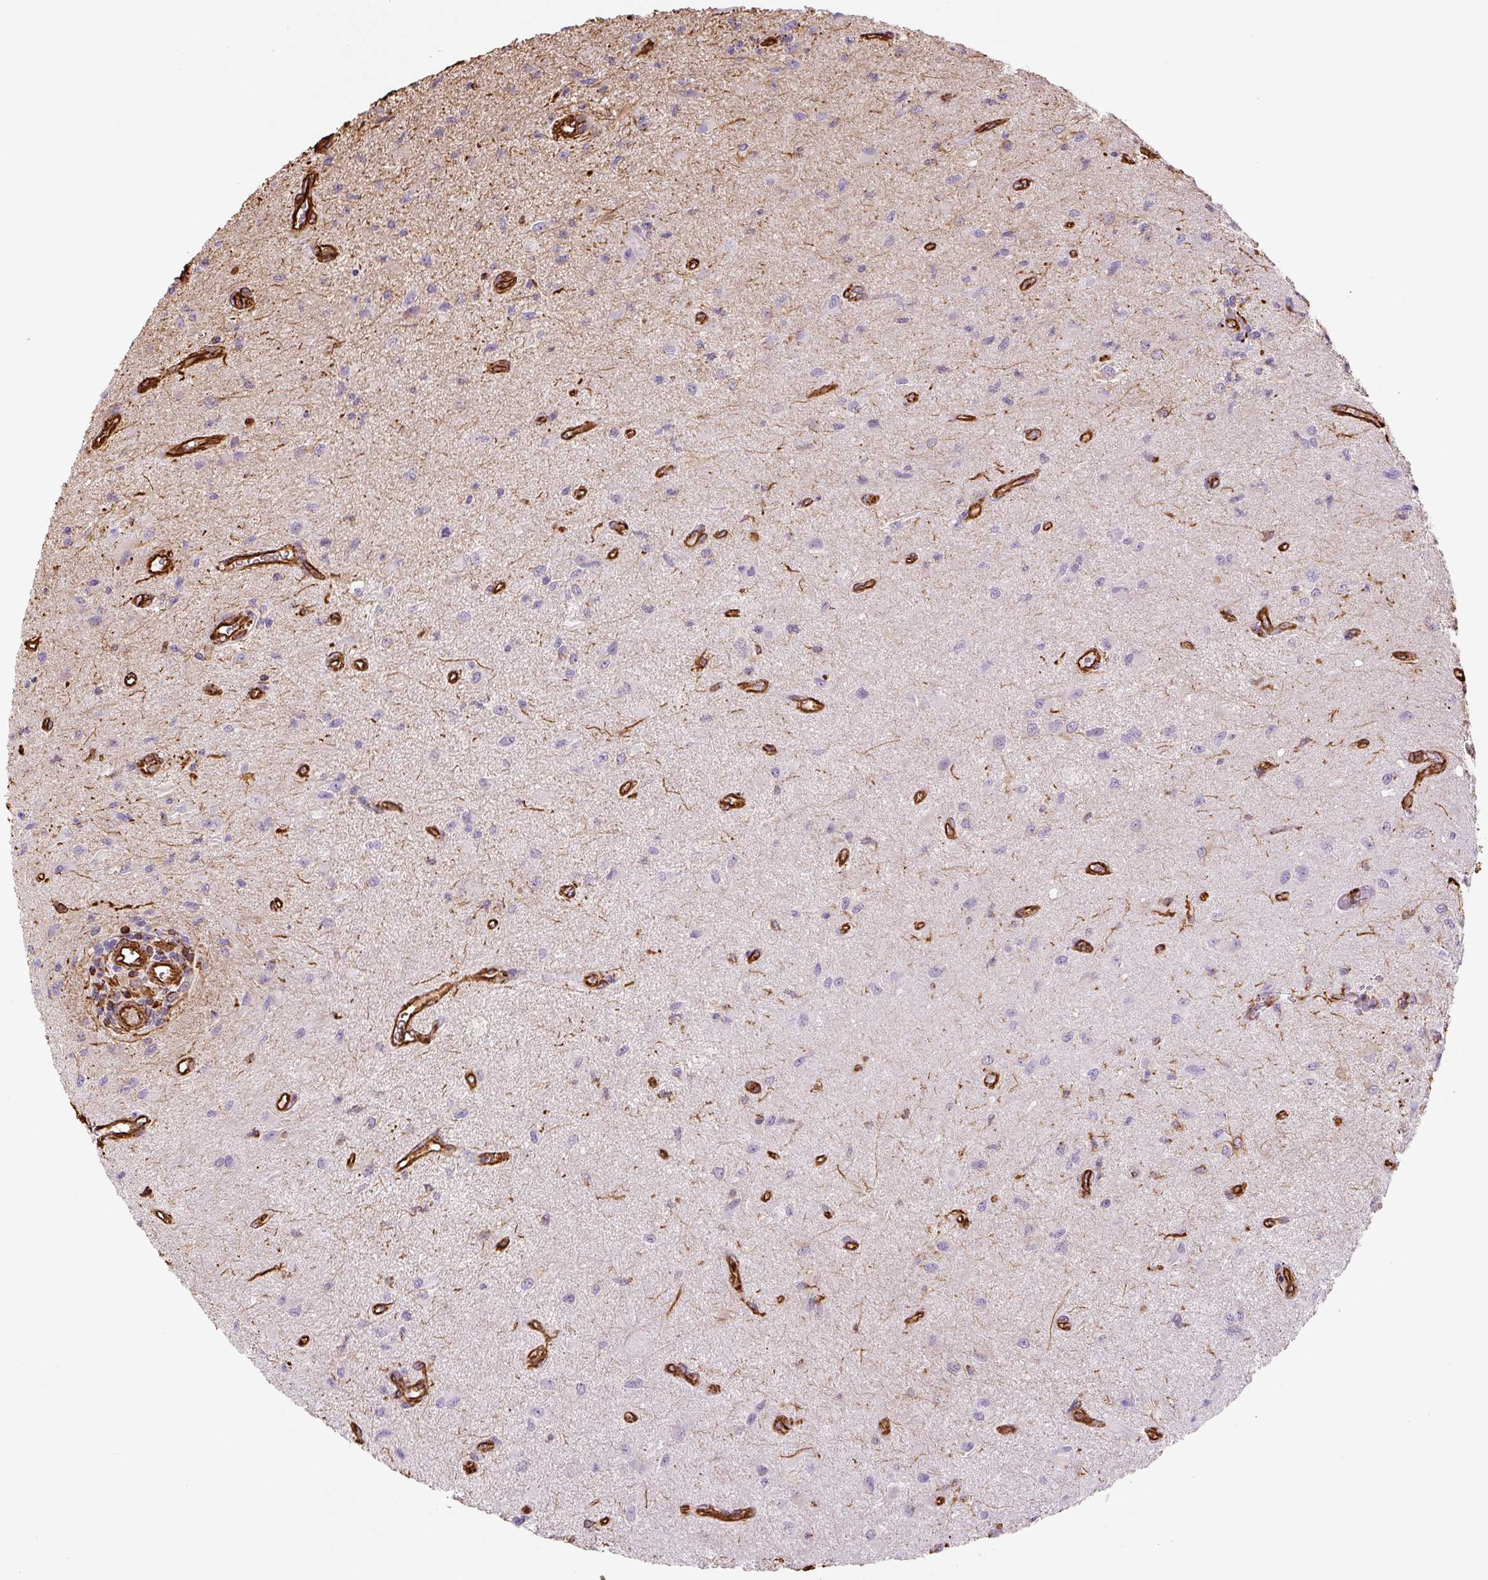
{"staining": {"intensity": "negative", "quantity": "none", "location": "none"}, "tissue": "glioma", "cell_type": "Tumor cells", "image_type": "cancer", "snomed": [{"axis": "morphology", "description": "Glioma, malignant, High grade"}, {"axis": "topography", "description": "Brain"}], "caption": "Malignant glioma (high-grade) was stained to show a protein in brown. There is no significant staining in tumor cells.", "gene": "VIM", "patient": {"sex": "male", "age": 67}}